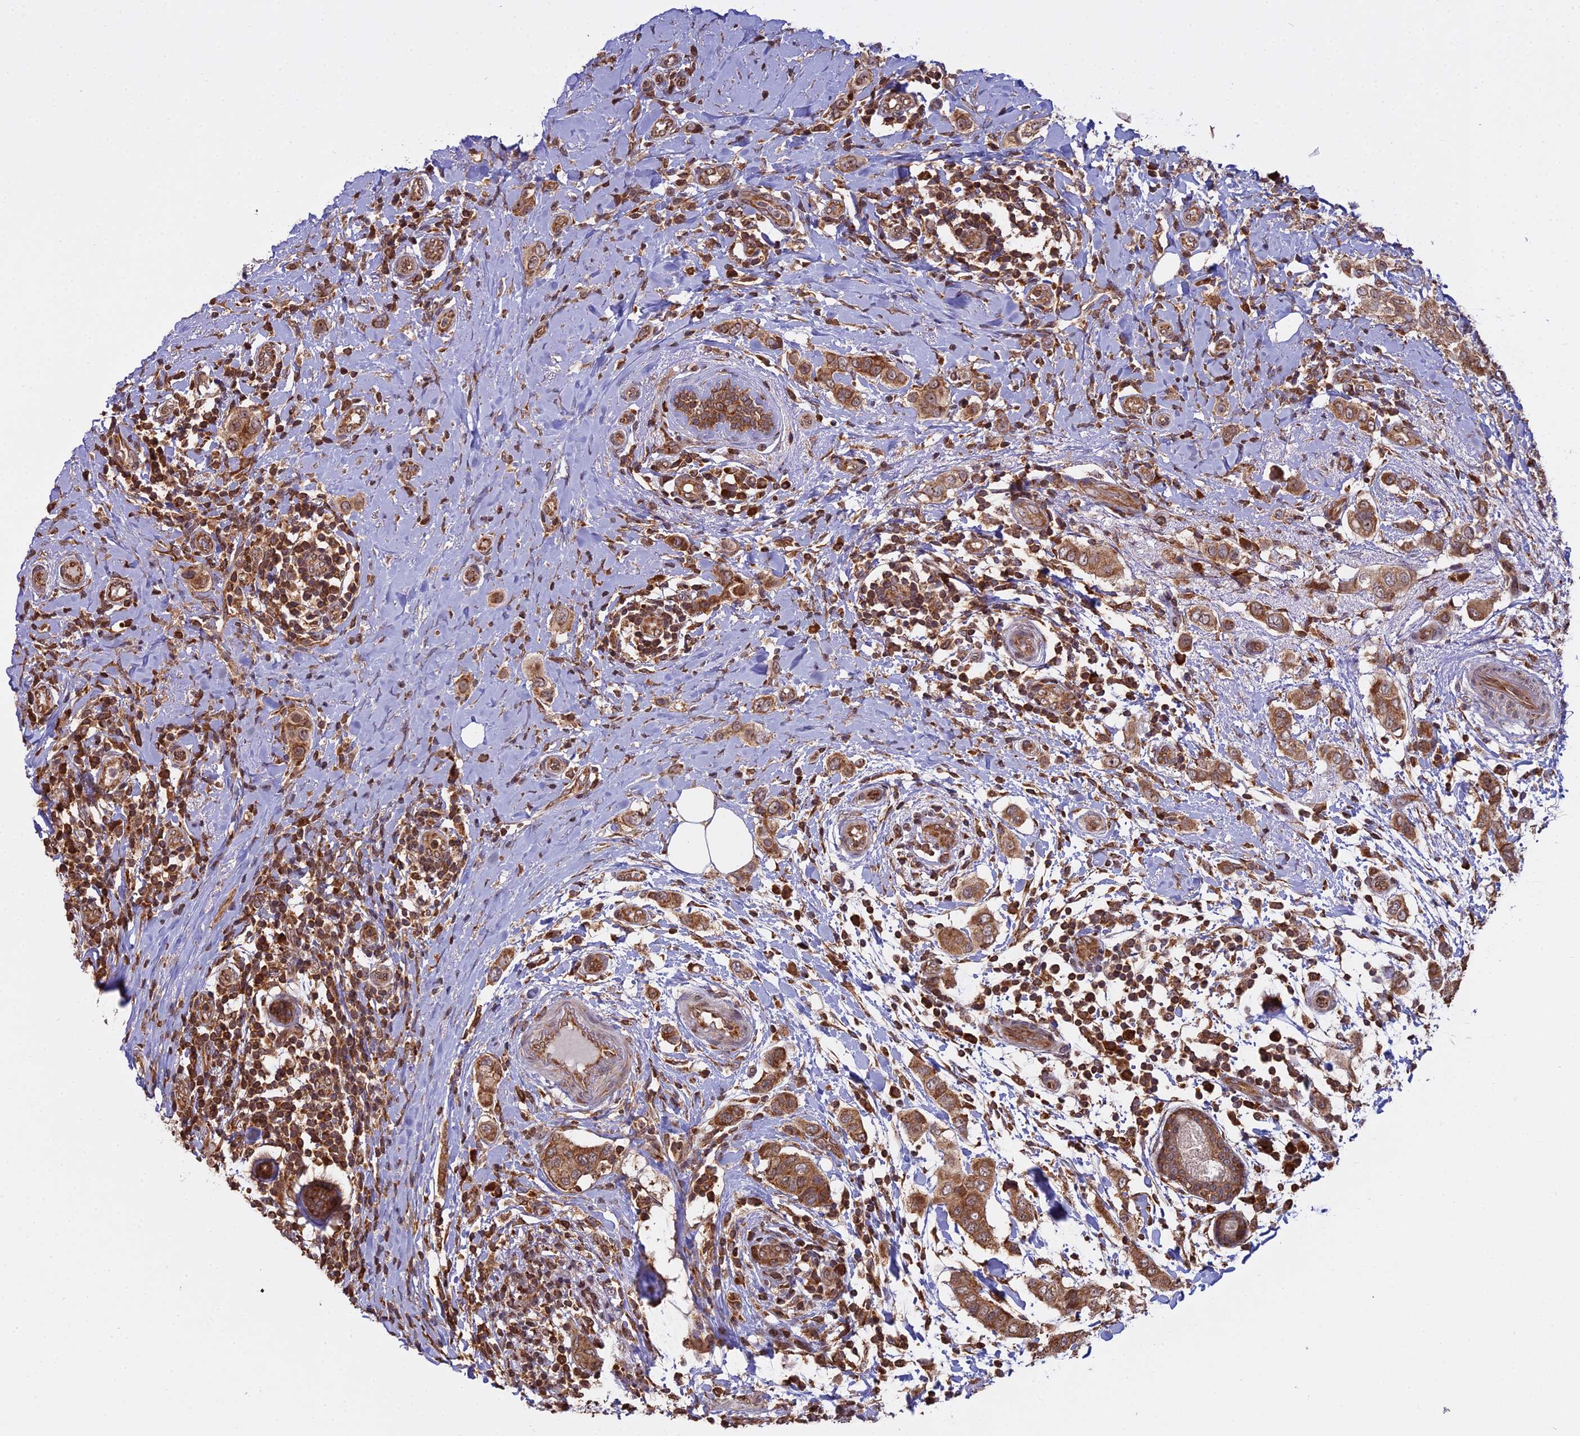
{"staining": {"intensity": "moderate", "quantity": ">75%", "location": "cytoplasmic/membranous"}, "tissue": "breast cancer", "cell_type": "Tumor cells", "image_type": "cancer", "snomed": [{"axis": "morphology", "description": "Lobular carcinoma"}, {"axis": "topography", "description": "Breast"}], "caption": "Protein positivity by immunohistochemistry (IHC) displays moderate cytoplasmic/membranous positivity in about >75% of tumor cells in breast cancer. Nuclei are stained in blue.", "gene": "RPL26", "patient": {"sex": "female", "age": 51}}